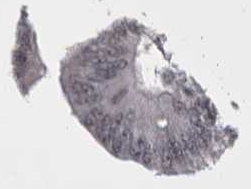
{"staining": {"intensity": "weak", "quantity": "25%-75%", "location": "nuclear"}, "tissue": "colorectal cancer", "cell_type": "Tumor cells", "image_type": "cancer", "snomed": [{"axis": "morphology", "description": "Adenoma, NOS"}, {"axis": "morphology", "description": "Adenocarcinoma, NOS"}, {"axis": "topography", "description": "Colon"}], "caption": "This image displays colorectal adenoma stained with IHC to label a protein in brown. The nuclear of tumor cells show weak positivity for the protein. Nuclei are counter-stained blue.", "gene": "PRPF3", "patient": {"sex": "male", "age": 79}}